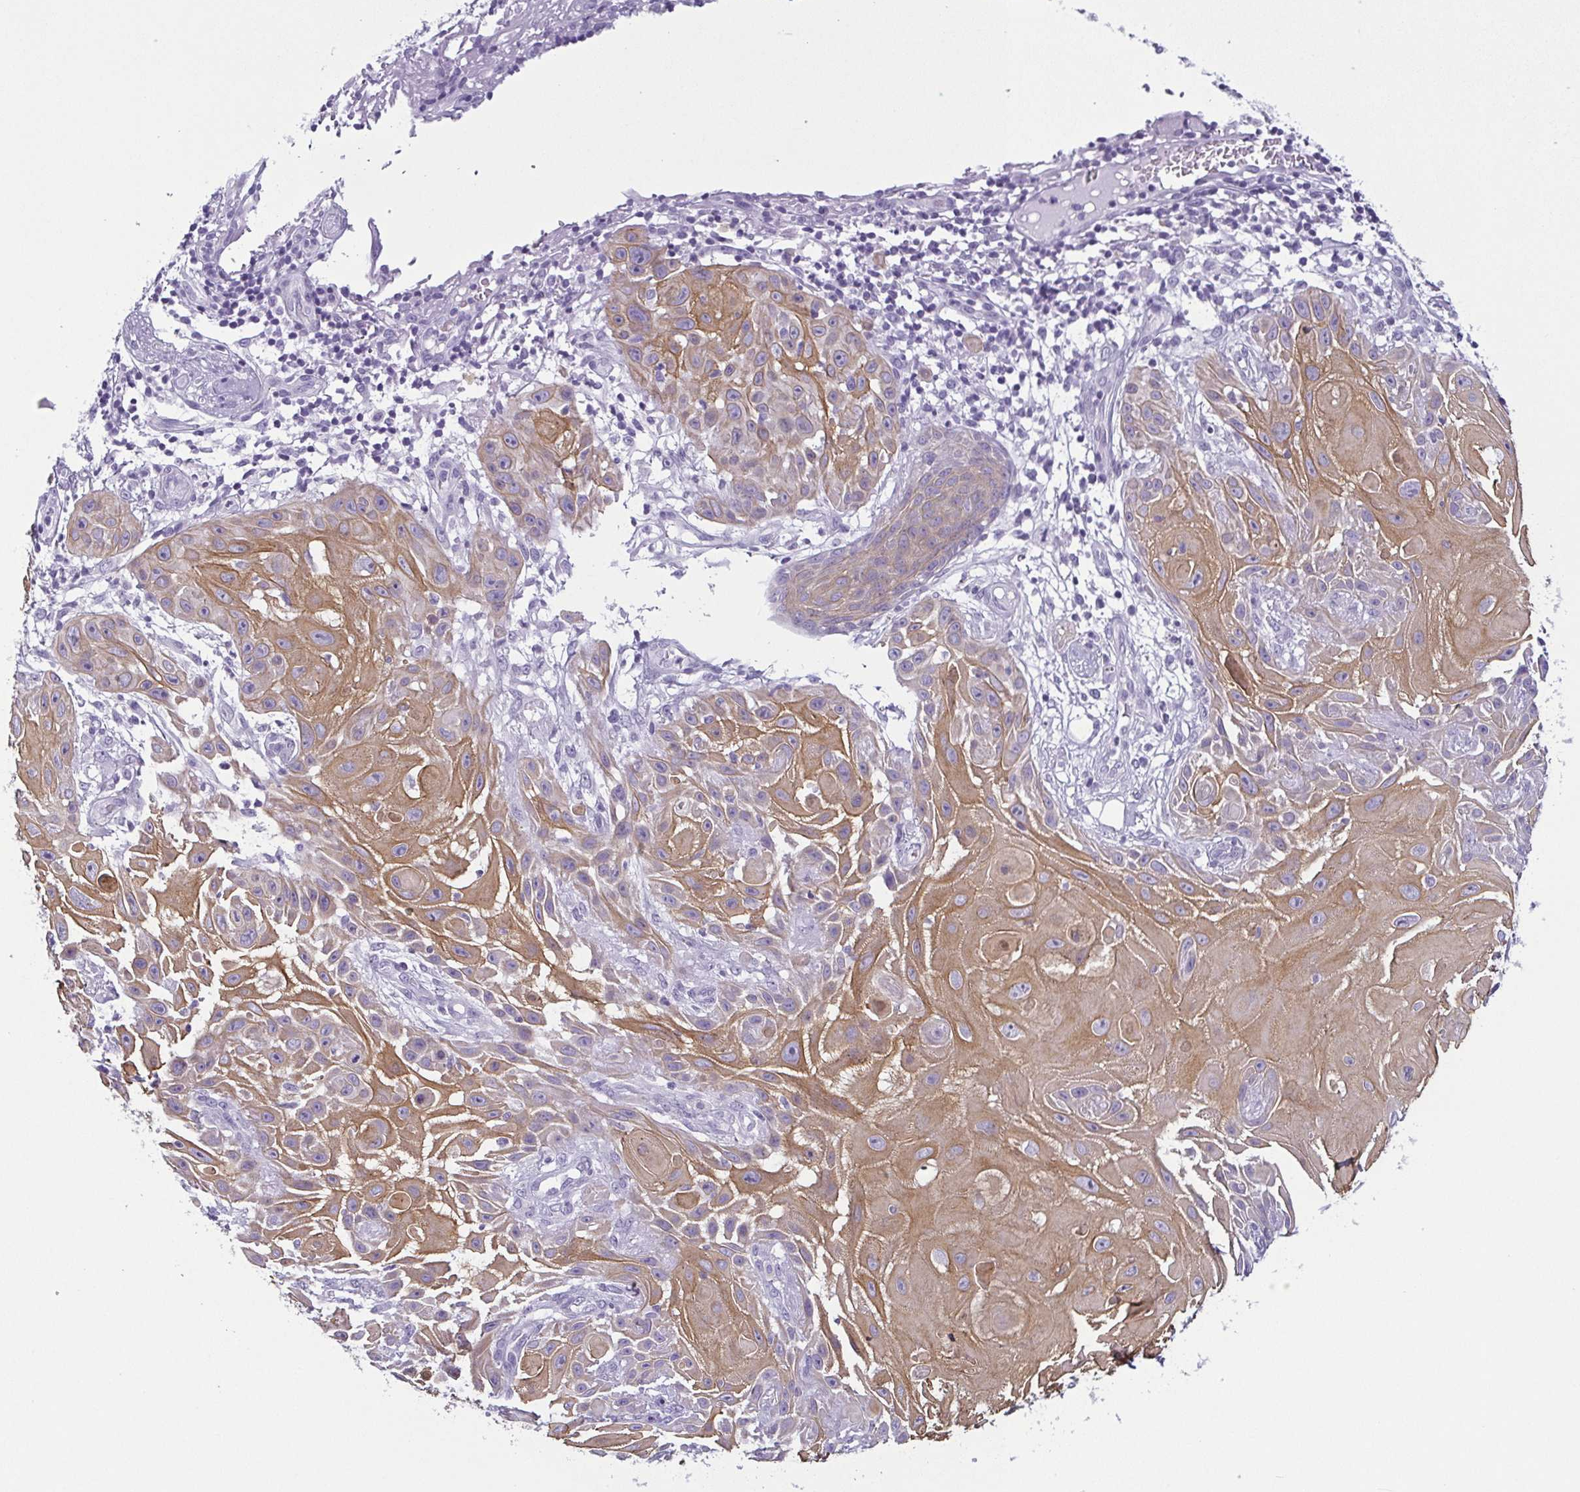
{"staining": {"intensity": "moderate", "quantity": "25%-75%", "location": "cytoplasmic/membranous"}, "tissue": "skin cancer", "cell_type": "Tumor cells", "image_type": "cancer", "snomed": [{"axis": "morphology", "description": "Squamous cell carcinoma, NOS"}, {"axis": "topography", "description": "Skin"}], "caption": "A micrograph of skin cancer stained for a protein shows moderate cytoplasmic/membranous brown staining in tumor cells.", "gene": "KRT78", "patient": {"sex": "female", "age": 91}}